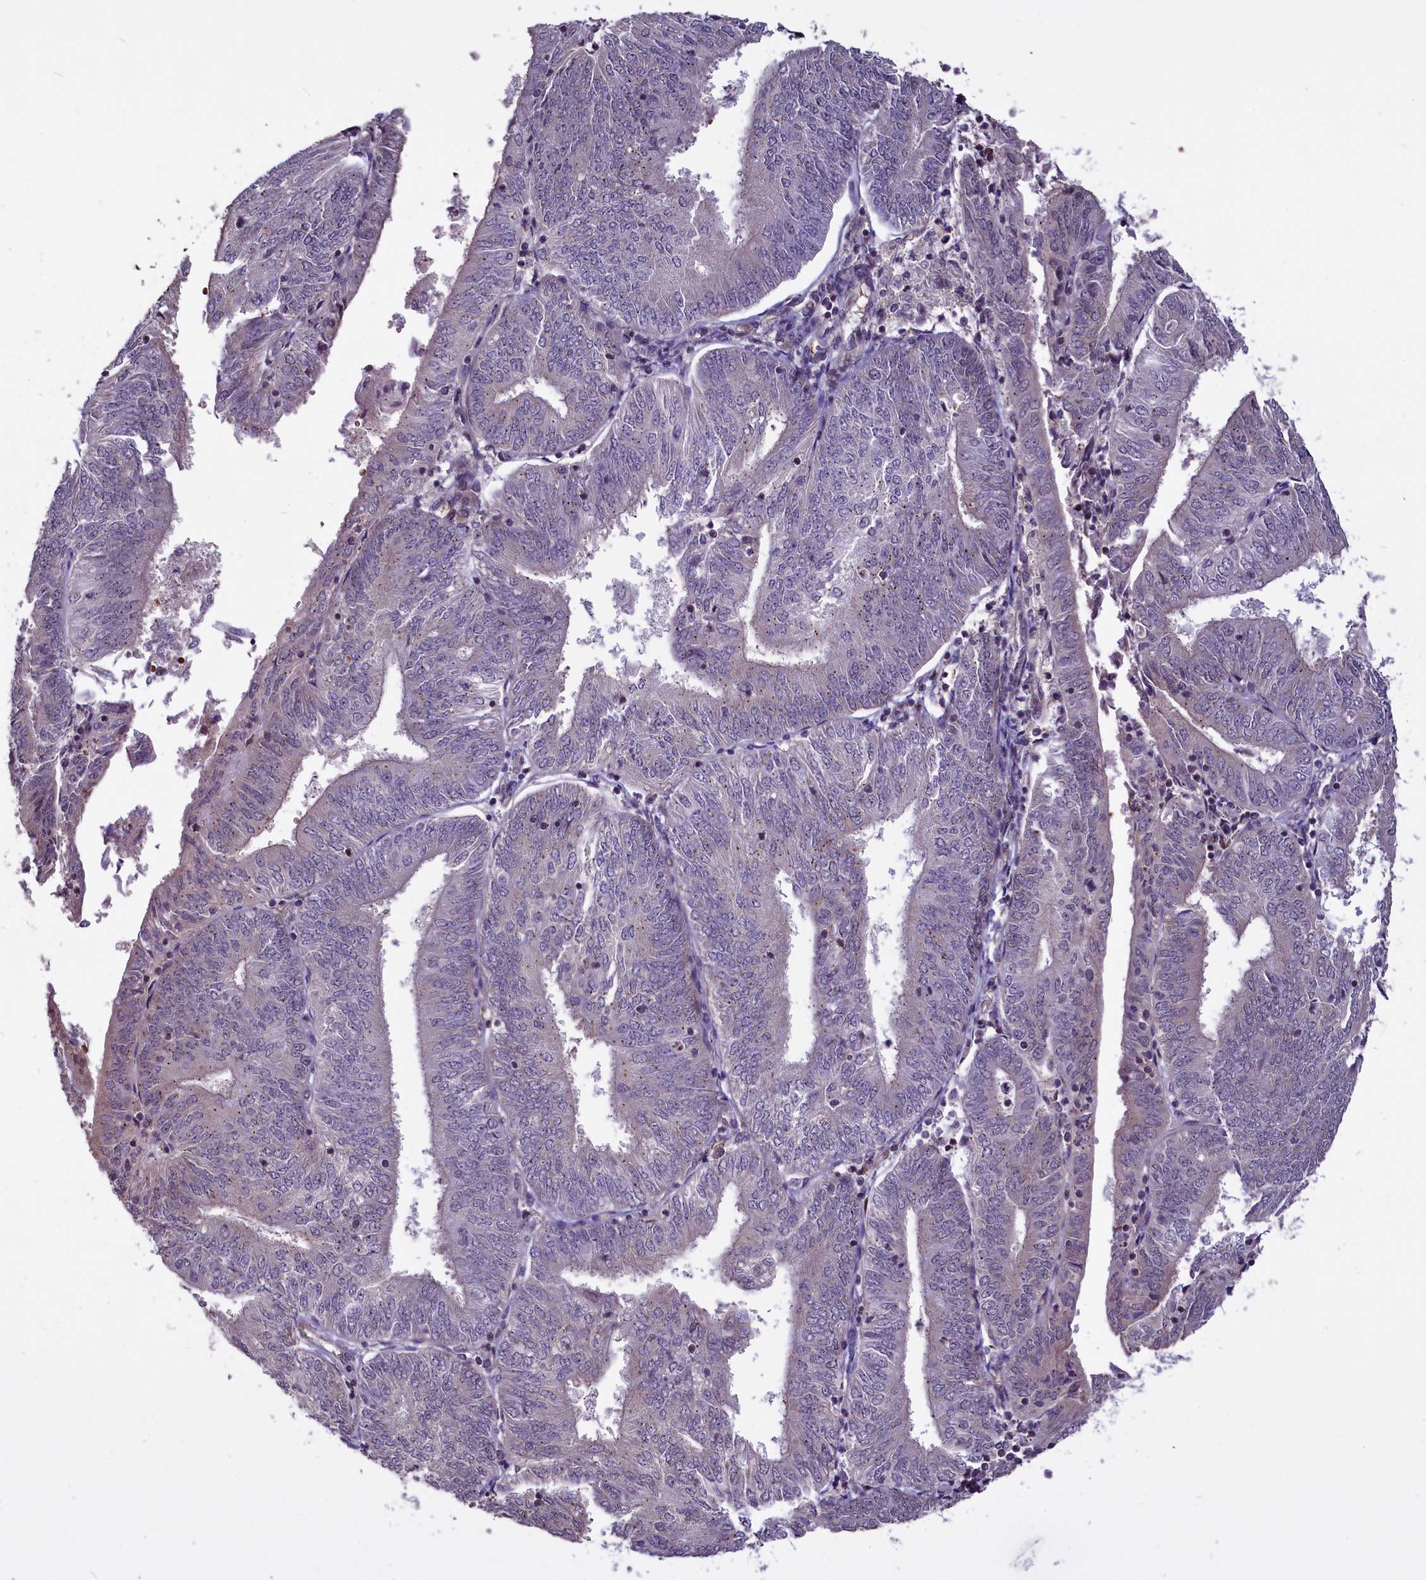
{"staining": {"intensity": "negative", "quantity": "none", "location": "none"}, "tissue": "endometrial cancer", "cell_type": "Tumor cells", "image_type": "cancer", "snomed": [{"axis": "morphology", "description": "Adenocarcinoma, NOS"}, {"axis": "topography", "description": "Endometrium"}], "caption": "Tumor cells show no significant expression in endometrial cancer (adenocarcinoma).", "gene": "SHFL", "patient": {"sex": "female", "age": 58}}